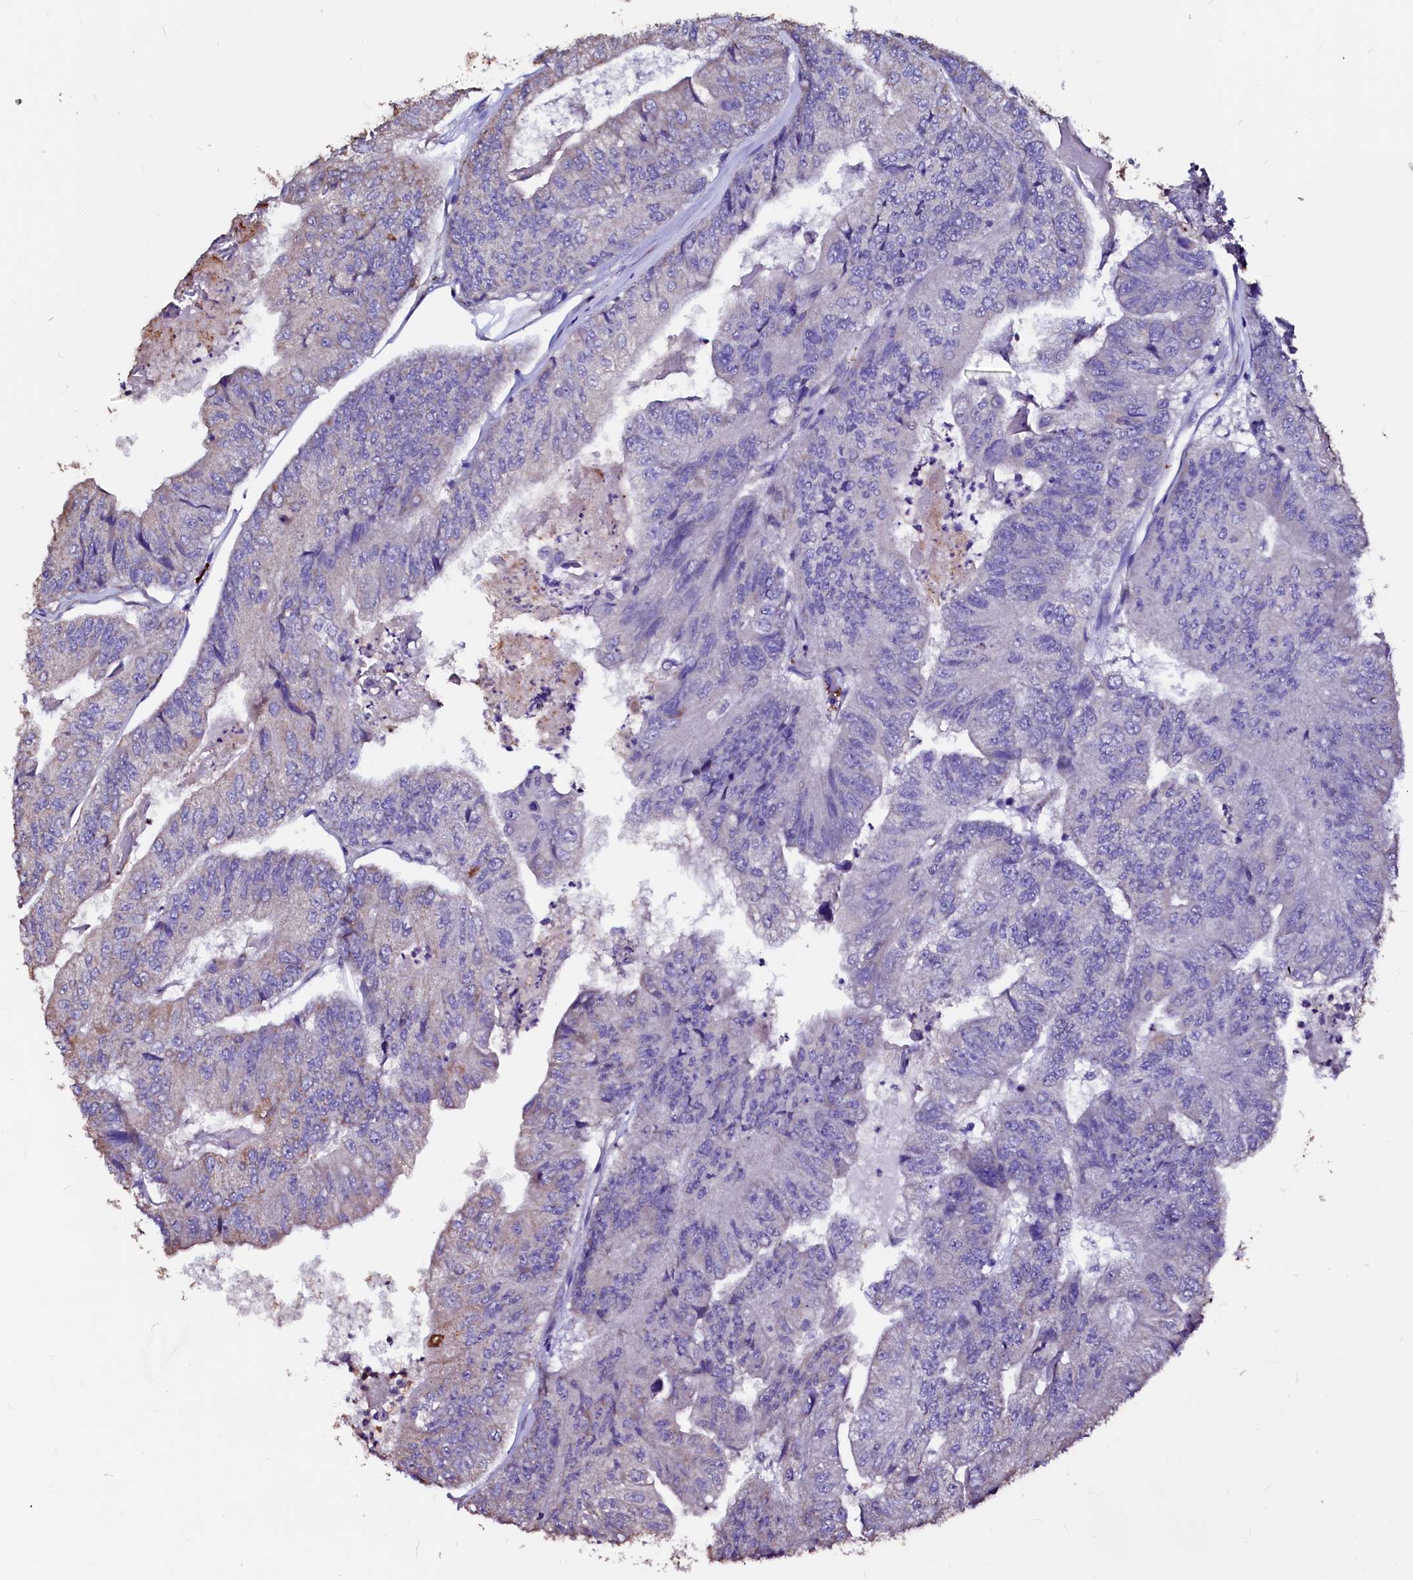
{"staining": {"intensity": "weak", "quantity": "<25%", "location": "cytoplasmic/membranous"}, "tissue": "colorectal cancer", "cell_type": "Tumor cells", "image_type": "cancer", "snomed": [{"axis": "morphology", "description": "Adenocarcinoma, NOS"}, {"axis": "topography", "description": "Colon"}], "caption": "Colorectal adenocarcinoma was stained to show a protein in brown. There is no significant positivity in tumor cells. (DAB (3,3'-diaminobenzidine) immunohistochemistry with hematoxylin counter stain).", "gene": "MAOB", "patient": {"sex": "female", "age": 67}}